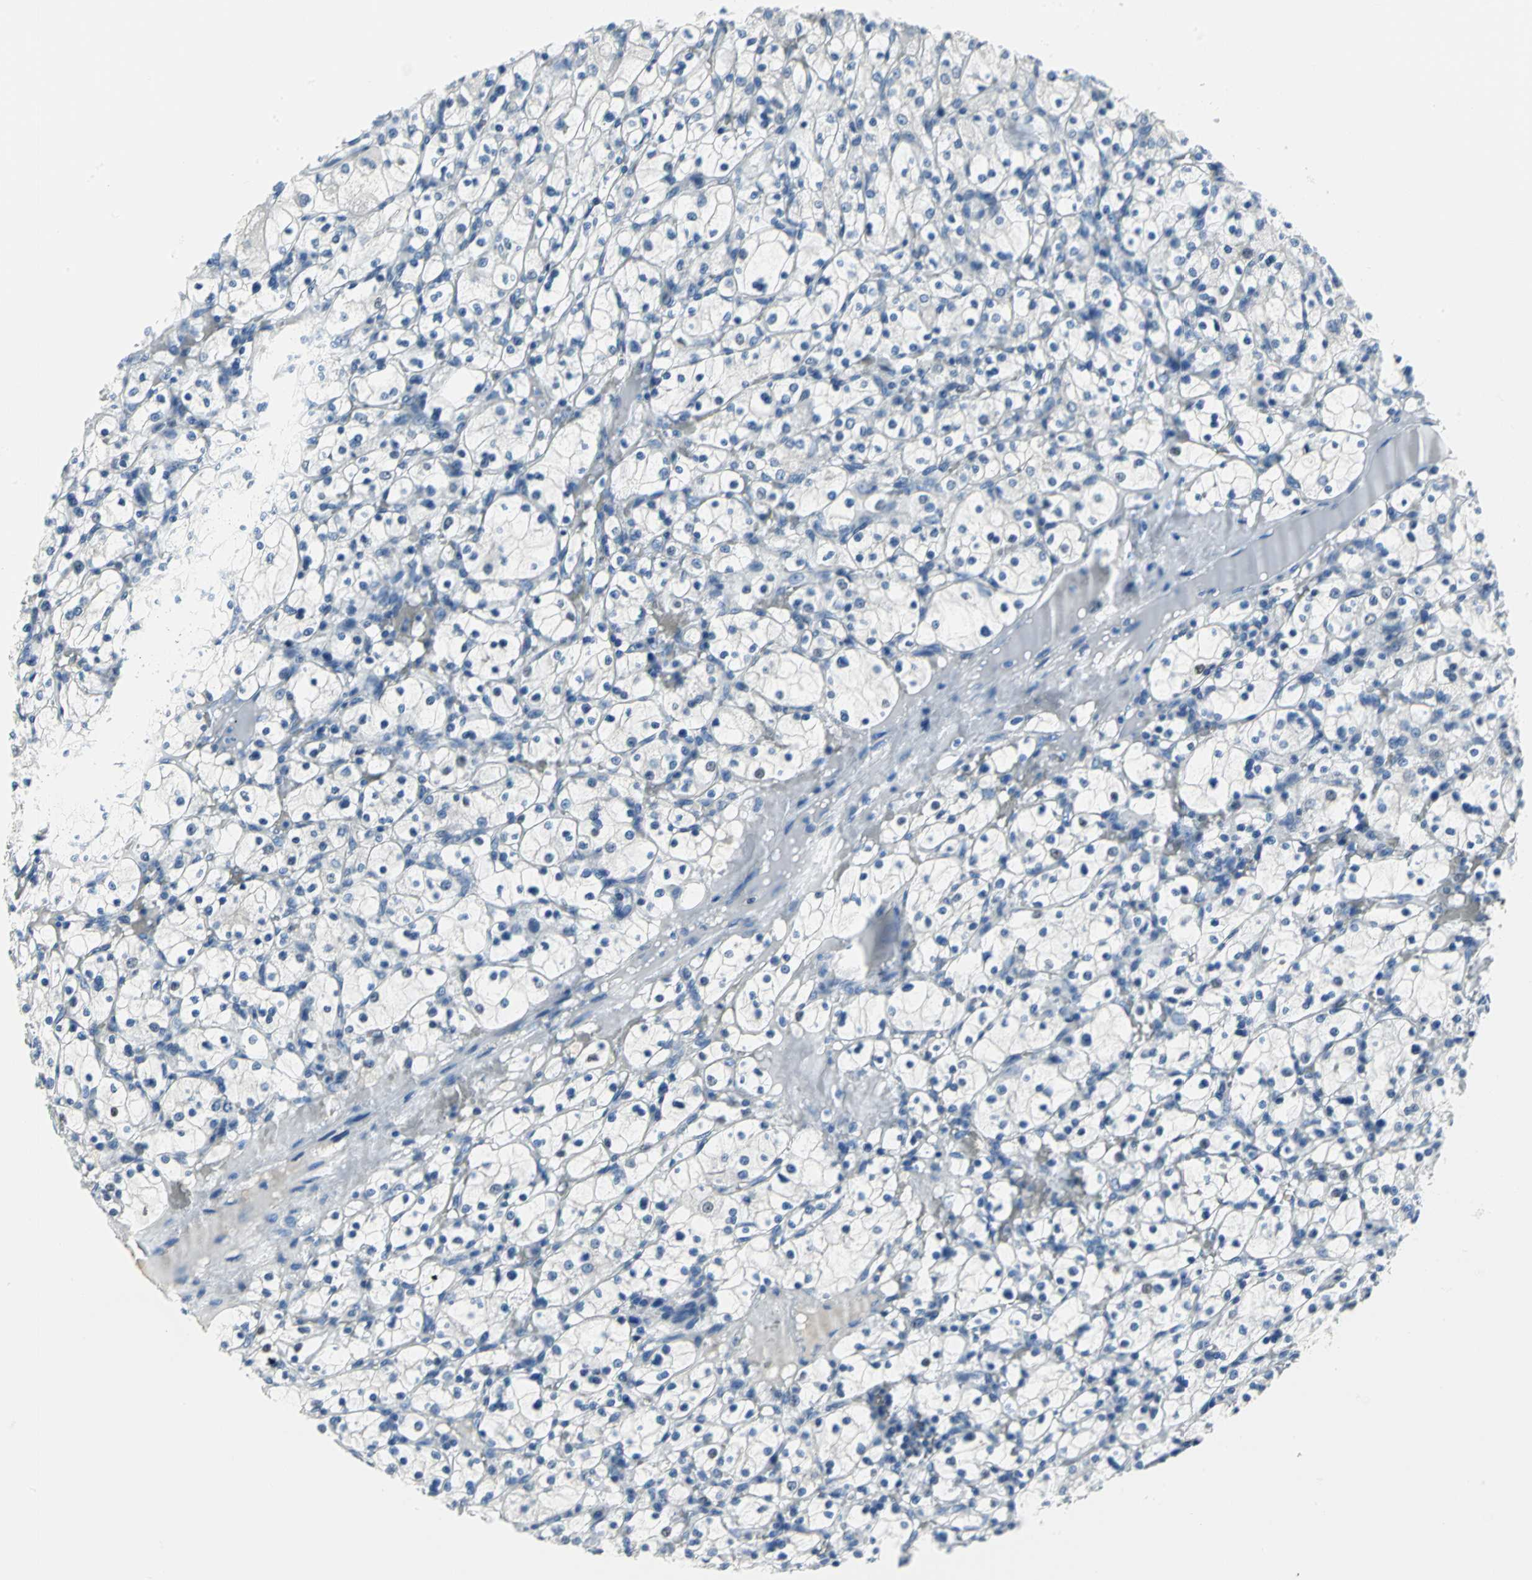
{"staining": {"intensity": "negative", "quantity": "none", "location": "none"}, "tissue": "renal cancer", "cell_type": "Tumor cells", "image_type": "cancer", "snomed": [{"axis": "morphology", "description": "Adenocarcinoma, NOS"}, {"axis": "topography", "description": "Kidney"}], "caption": "Tumor cells are negative for brown protein staining in adenocarcinoma (renal). (DAB (3,3'-diaminobenzidine) IHC visualized using brightfield microscopy, high magnification).", "gene": "MCM4", "patient": {"sex": "female", "age": 83}}